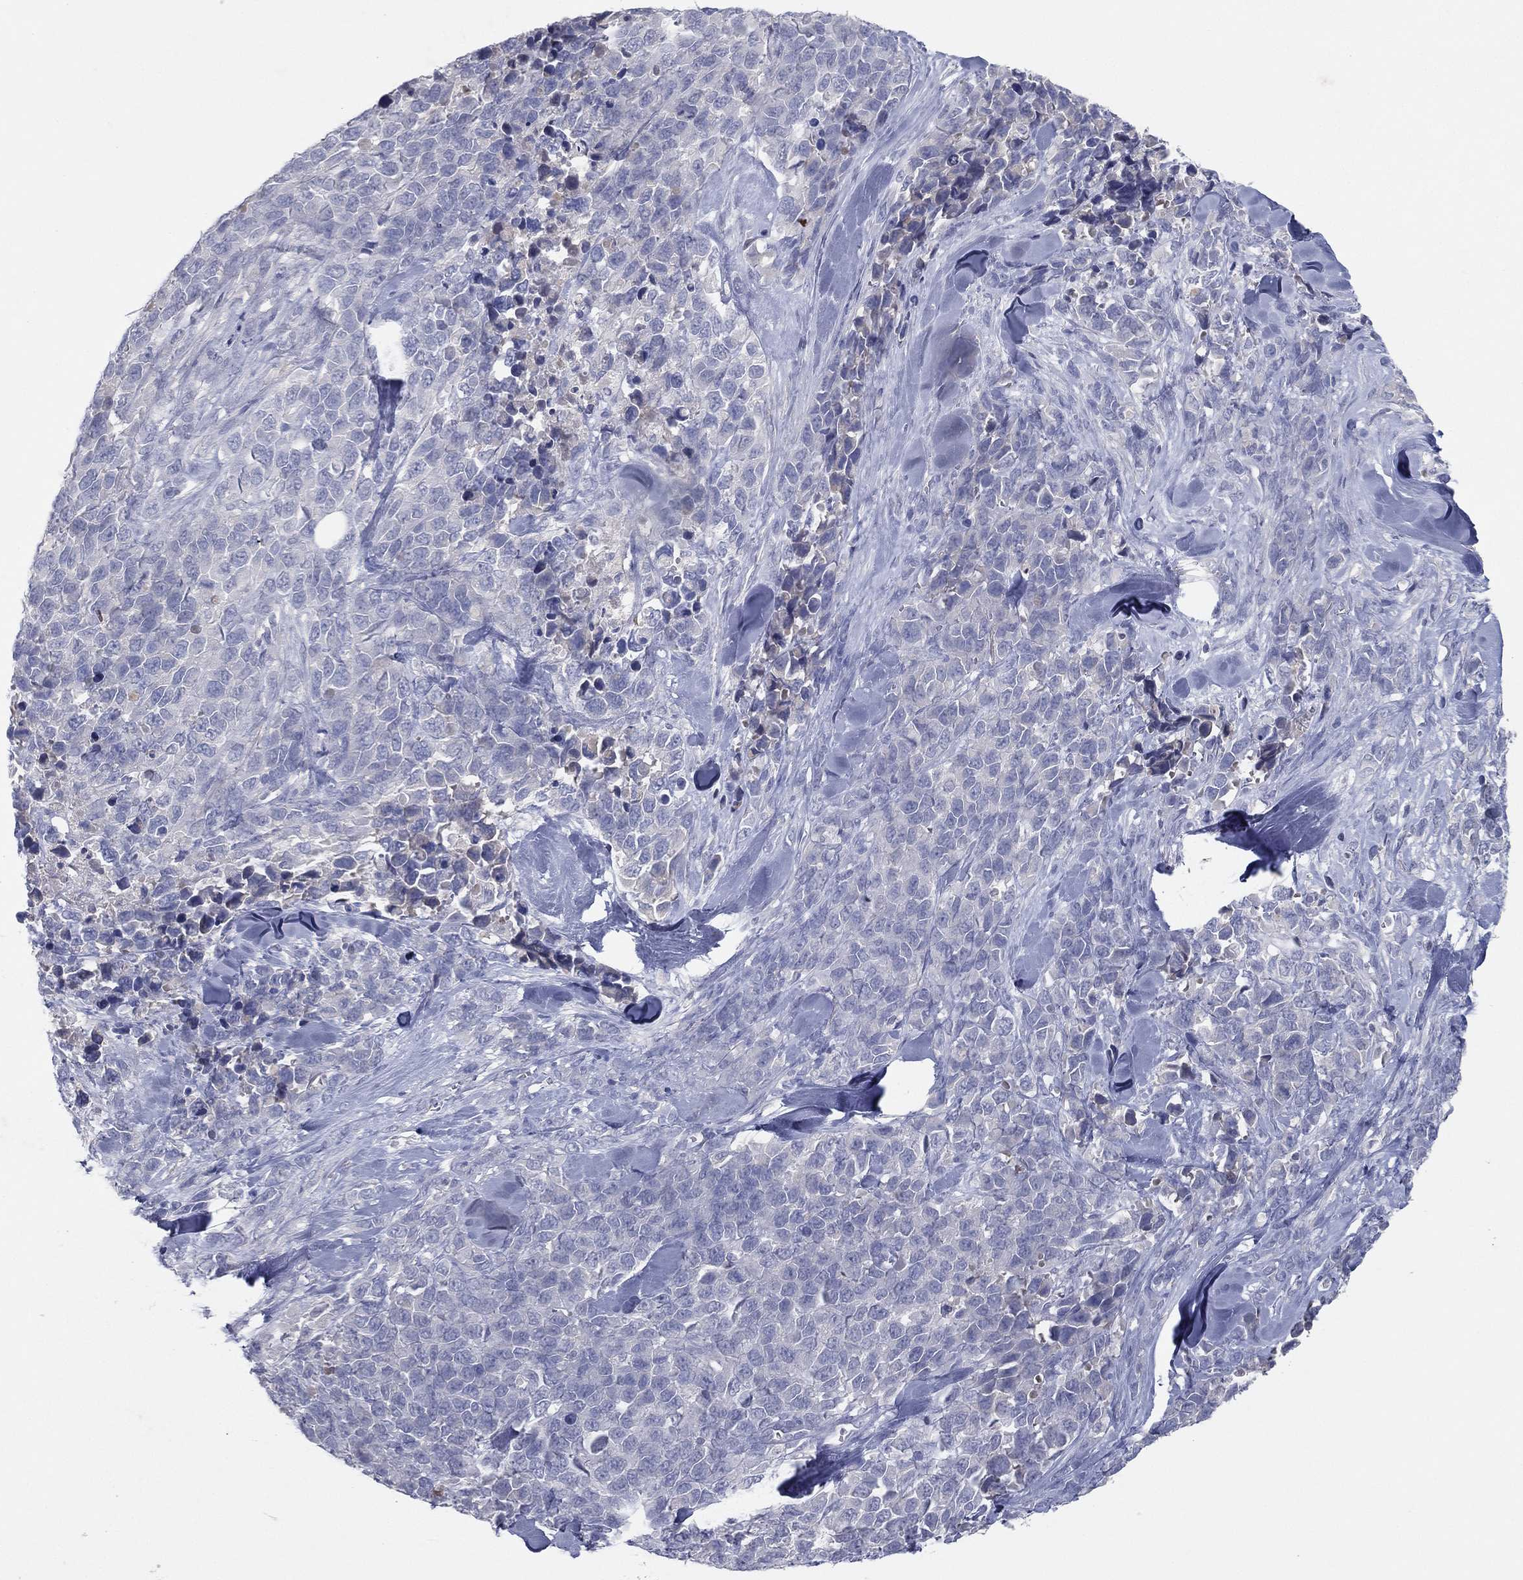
{"staining": {"intensity": "negative", "quantity": "none", "location": "none"}, "tissue": "melanoma", "cell_type": "Tumor cells", "image_type": "cancer", "snomed": [{"axis": "morphology", "description": "Malignant melanoma, Metastatic site"}, {"axis": "topography", "description": "Skin"}], "caption": "Tumor cells show no significant staining in melanoma.", "gene": "CPT1B", "patient": {"sex": "male", "age": 84}}